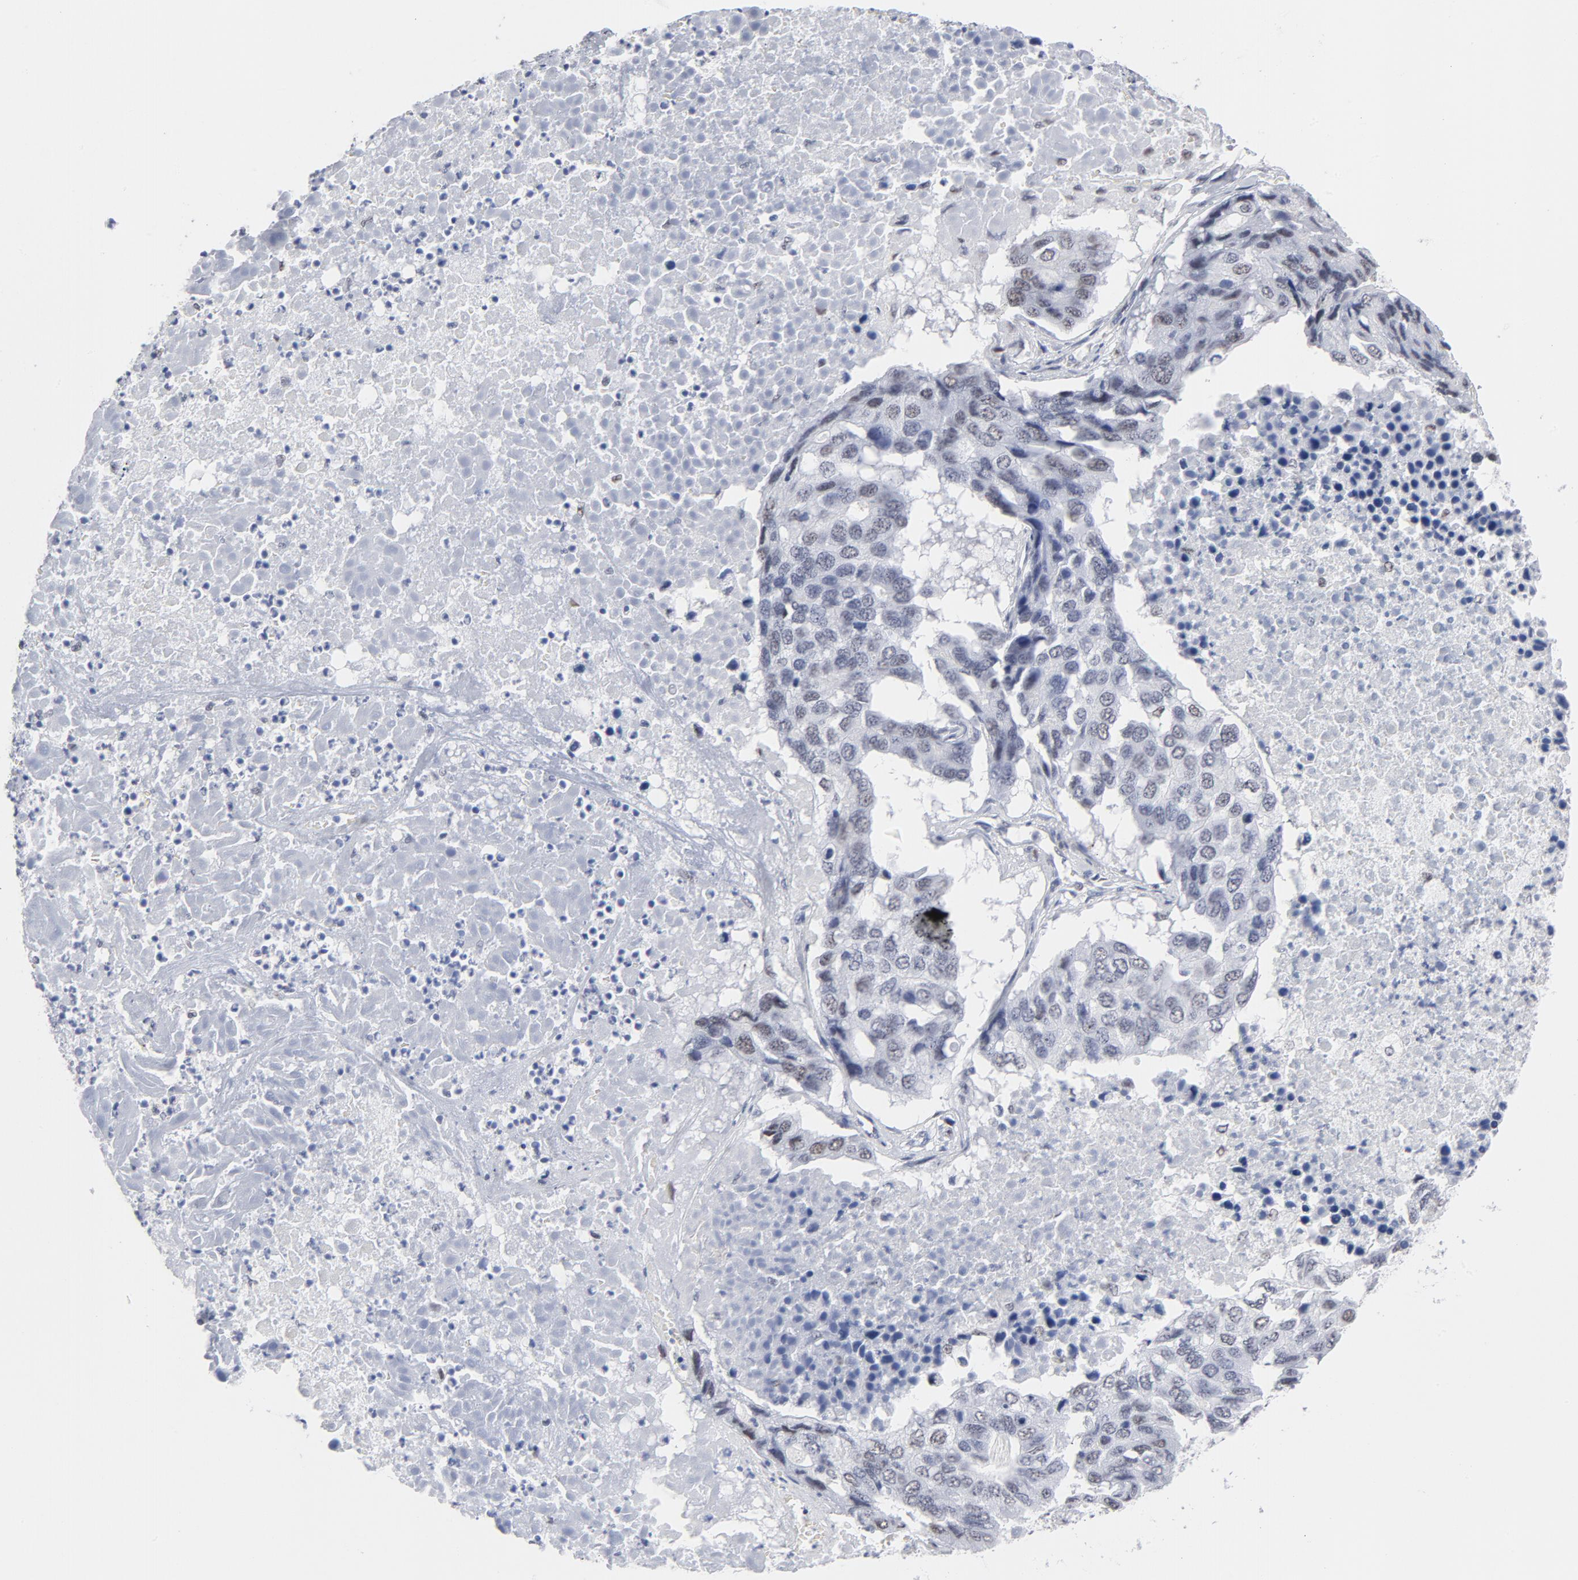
{"staining": {"intensity": "weak", "quantity": "<25%", "location": "nuclear"}, "tissue": "pancreatic cancer", "cell_type": "Tumor cells", "image_type": "cancer", "snomed": [{"axis": "morphology", "description": "Adenocarcinoma, NOS"}, {"axis": "topography", "description": "Pancreas"}], "caption": "Adenocarcinoma (pancreatic) stained for a protein using immunohistochemistry (IHC) demonstrates no positivity tumor cells.", "gene": "CD2", "patient": {"sex": "male", "age": 50}}